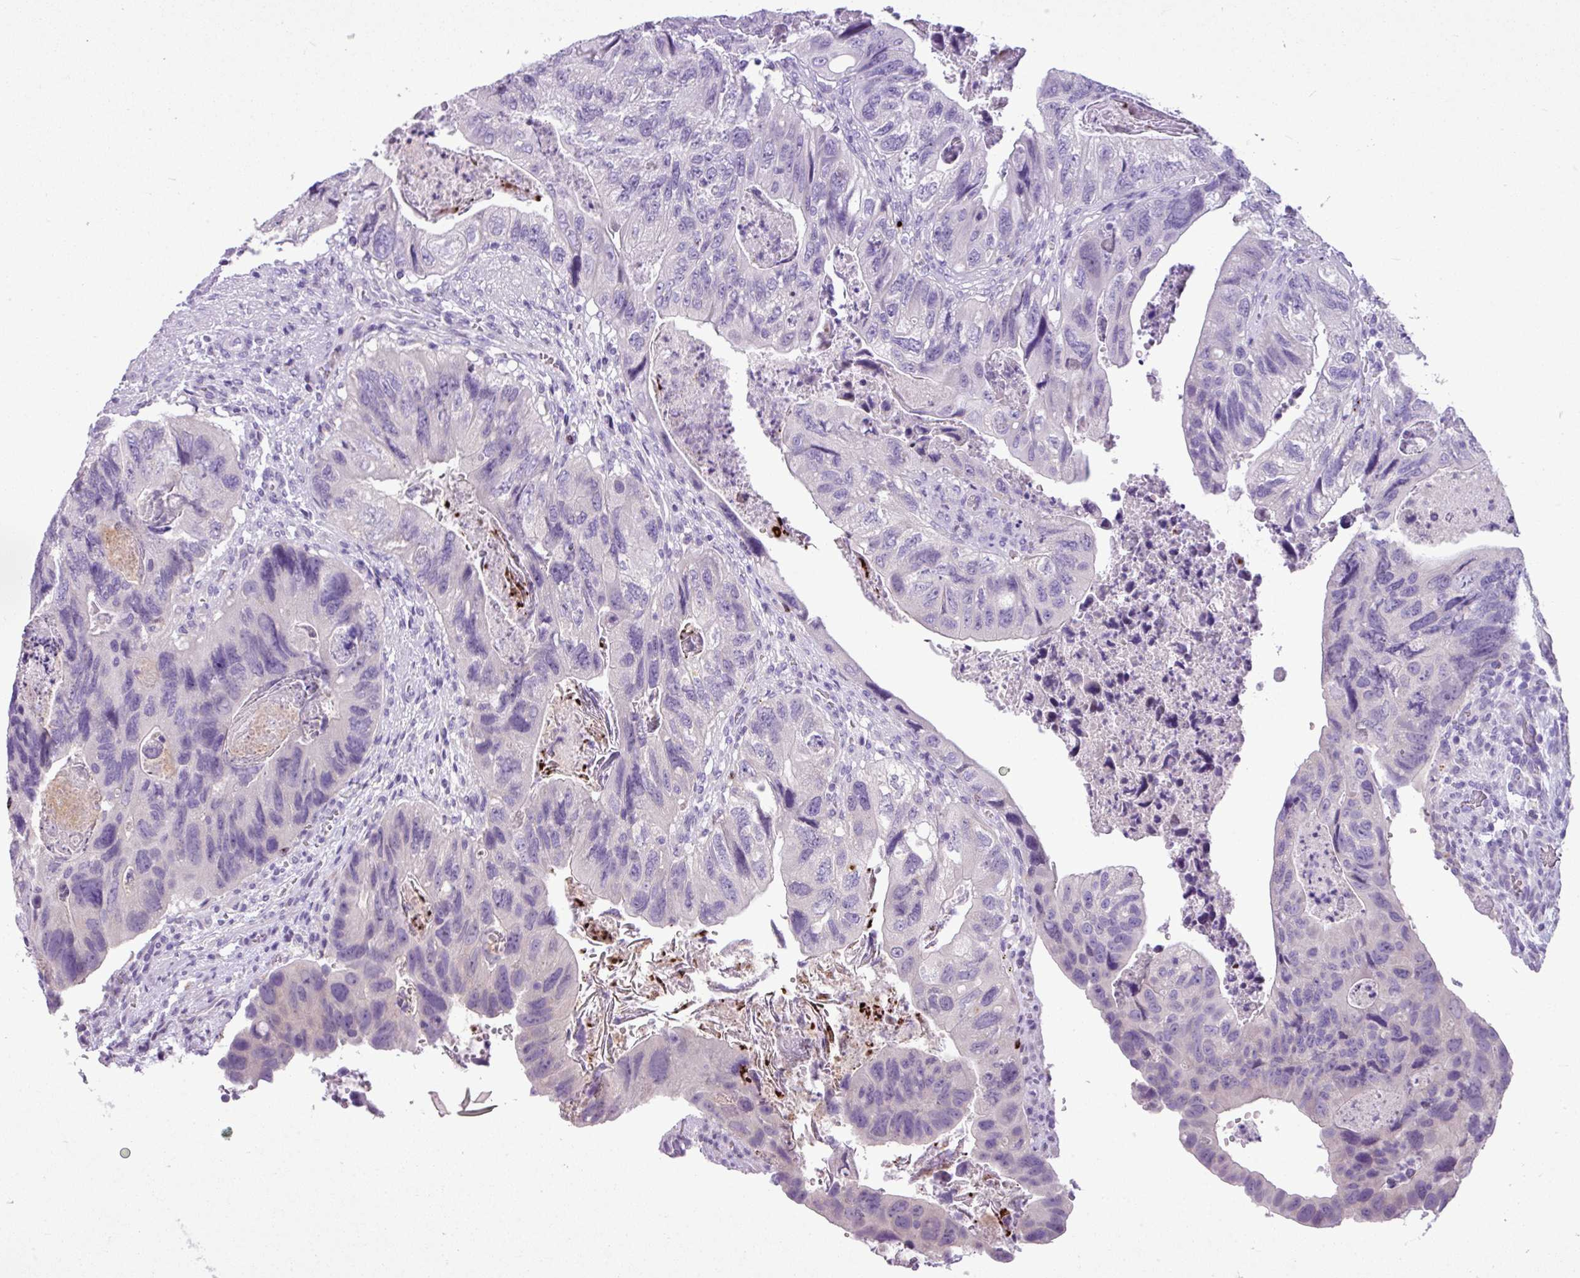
{"staining": {"intensity": "negative", "quantity": "none", "location": "none"}, "tissue": "colorectal cancer", "cell_type": "Tumor cells", "image_type": "cancer", "snomed": [{"axis": "morphology", "description": "Adenocarcinoma, NOS"}, {"axis": "topography", "description": "Rectum"}], "caption": "Tumor cells show no significant expression in colorectal cancer. (DAB (3,3'-diaminobenzidine) immunohistochemistry visualized using brightfield microscopy, high magnification).", "gene": "IL17A", "patient": {"sex": "male", "age": 63}}